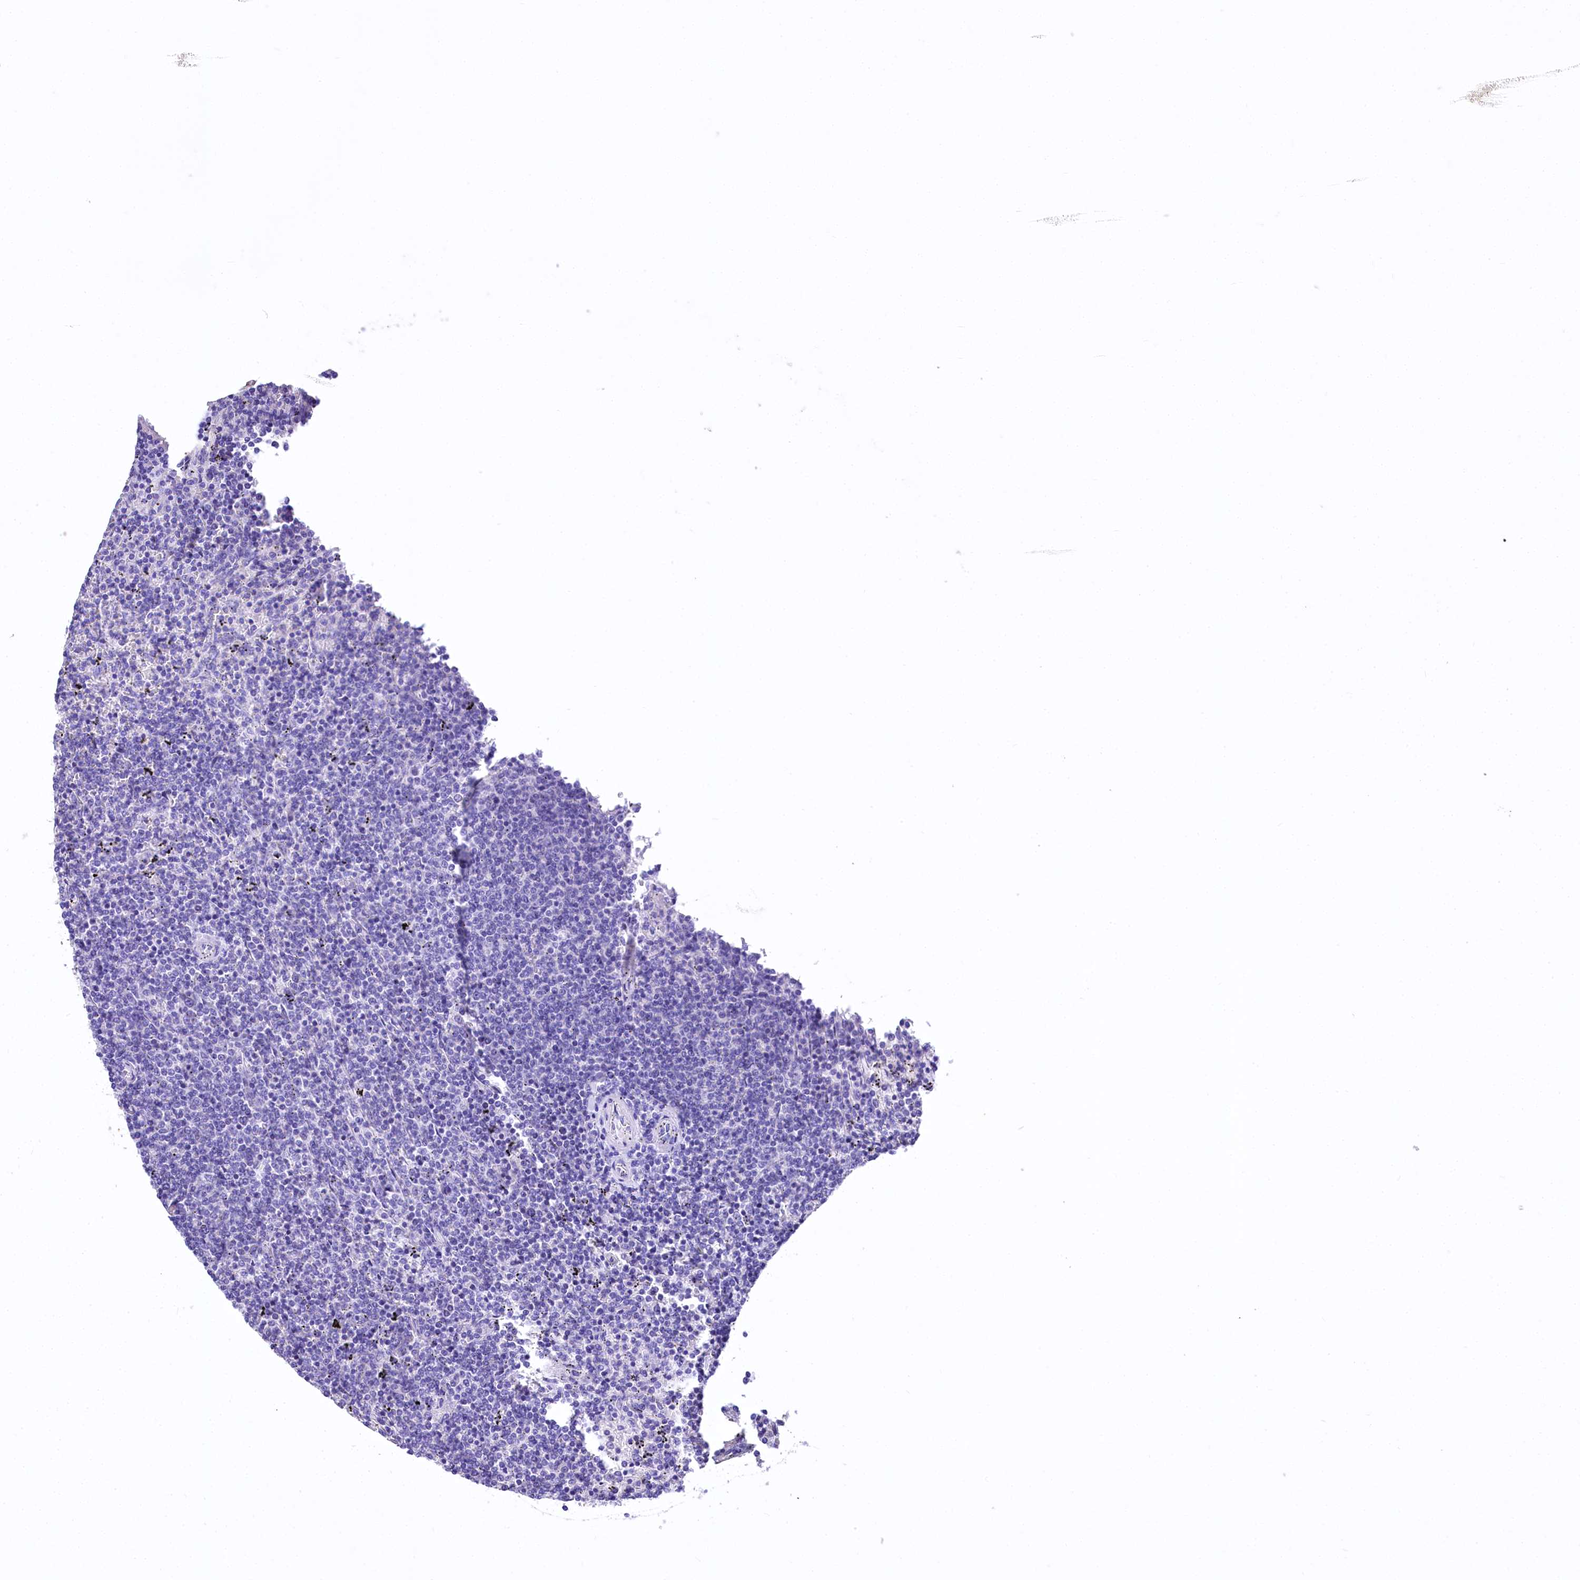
{"staining": {"intensity": "negative", "quantity": "none", "location": "none"}, "tissue": "lymphoma", "cell_type": "Tumor cells", "image_type": "cancer", "snomed": [{"axis": "morphology", "description": "Malignant lymphoma, non-Hodgkin's type, Low grade"}, {"axis": "topography", "description": "Spleen"}], "caption": "A micrograph of lymphoma stained for a protein reveals no brown staining in tumor cells.", "gene": "A2ML1", "patient": {"sex": "female", "age": 50}}